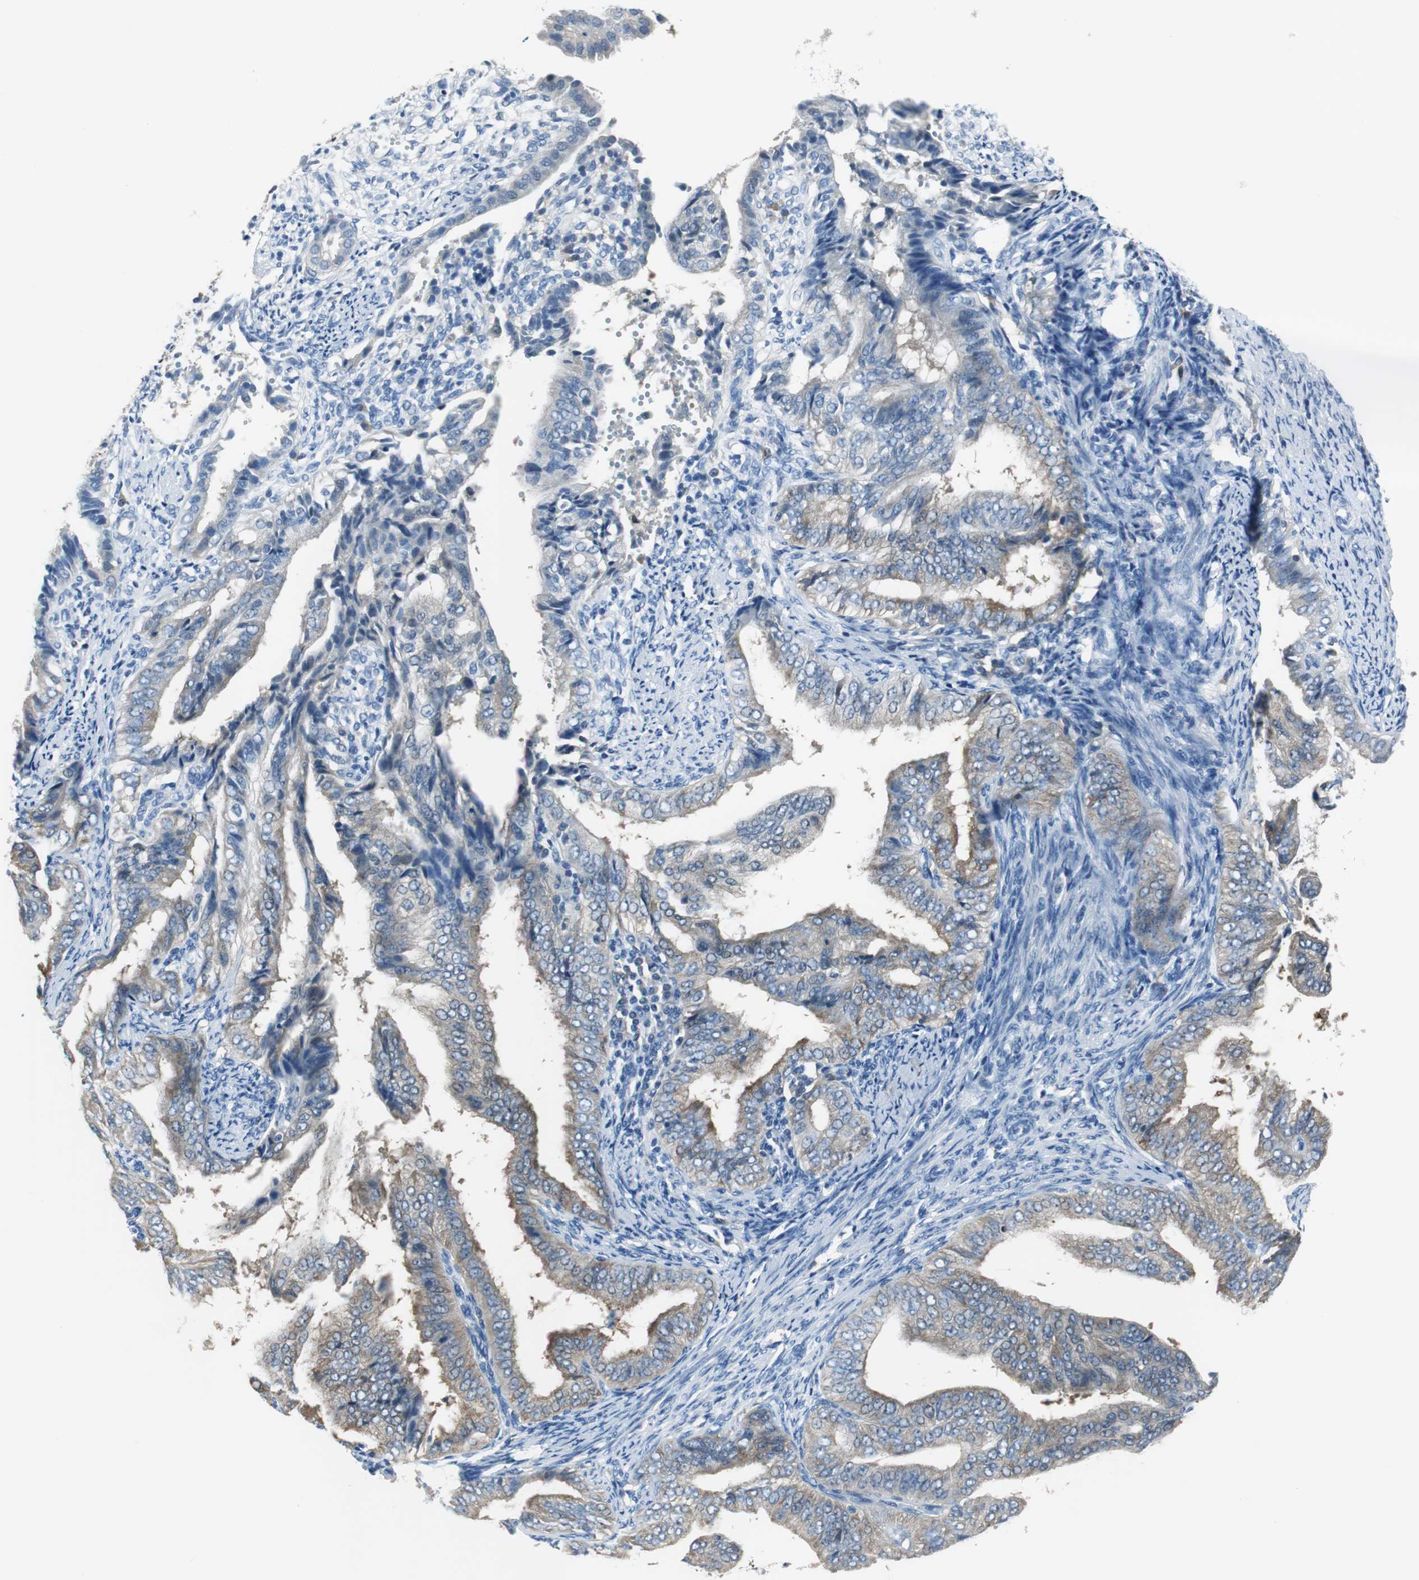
{"staining": {"intensity": "moderate", "quantity": "25%-75%", "location": "cytoplasmic/membranous"}, "tissue": "endometrial cancer", "cell_type": "Tumor cells", "image_type": "cancer", "snomed": [{"axis": "morphology", "description": "Adenocarcinoma, NOS"}, {"axis": "topography", "description": "Endometrium"}], "caption": "IHC staining of endometrial cancer, which shows medium levels of moderate cytoplasmic/membranous positivity in about 25%-75% of tumor cells indicating moderate cytoplasmic/membranous protein positivity. The staining was performed using DAB (brown) for protein detection and nuclei were counterstained in hematoxylin (blue).", "gene": "FBP1", "patient": {"sex": "female", "age": 58}}